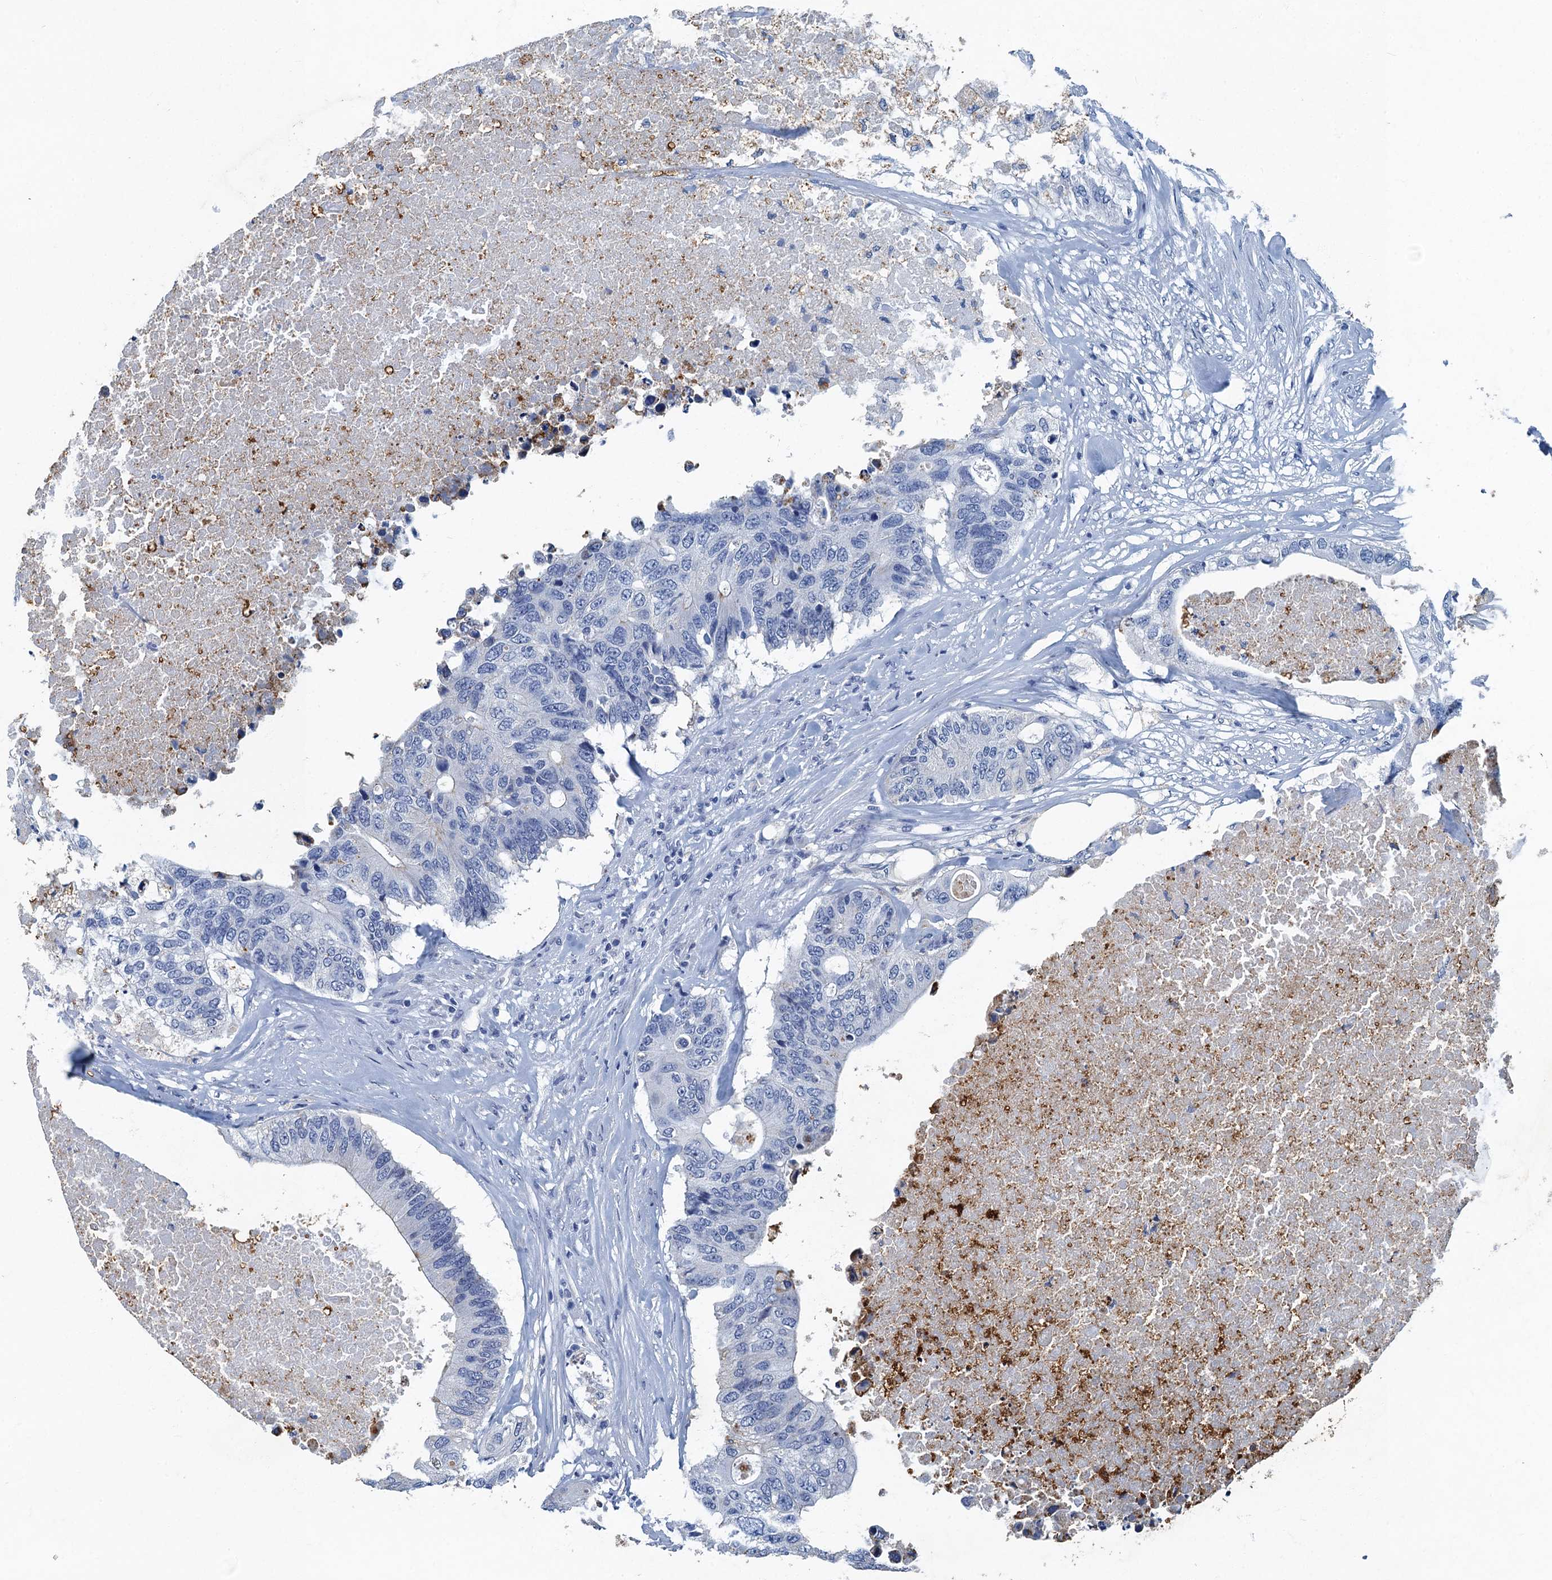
{"staining": {"intensity": "negative", "quantity": "none", "location": "none"}, "tissue": "colorectal cancer", "cell_type": "Tumor cells", "image_type": "cancer", "snomed": [{"axis": "morphology", "description": "Adenocarcinoma, NOS"}, {"axis": "topography", "description": "Colon"}], "caption": "Immunohistochemistry (IHC) histopathology image of neoplastic tissue: human colorectal cancer stained with DAB (3,3'-diaminobenzidine) displays no significant protein positivity in tumor cells. (Brightfield microscopy of DAB (3,3'-diaminobenzidine) immunohistochemistry at high magnification).", "gene": "GADL1", "patient": {"sex": "male", "age": 71}}